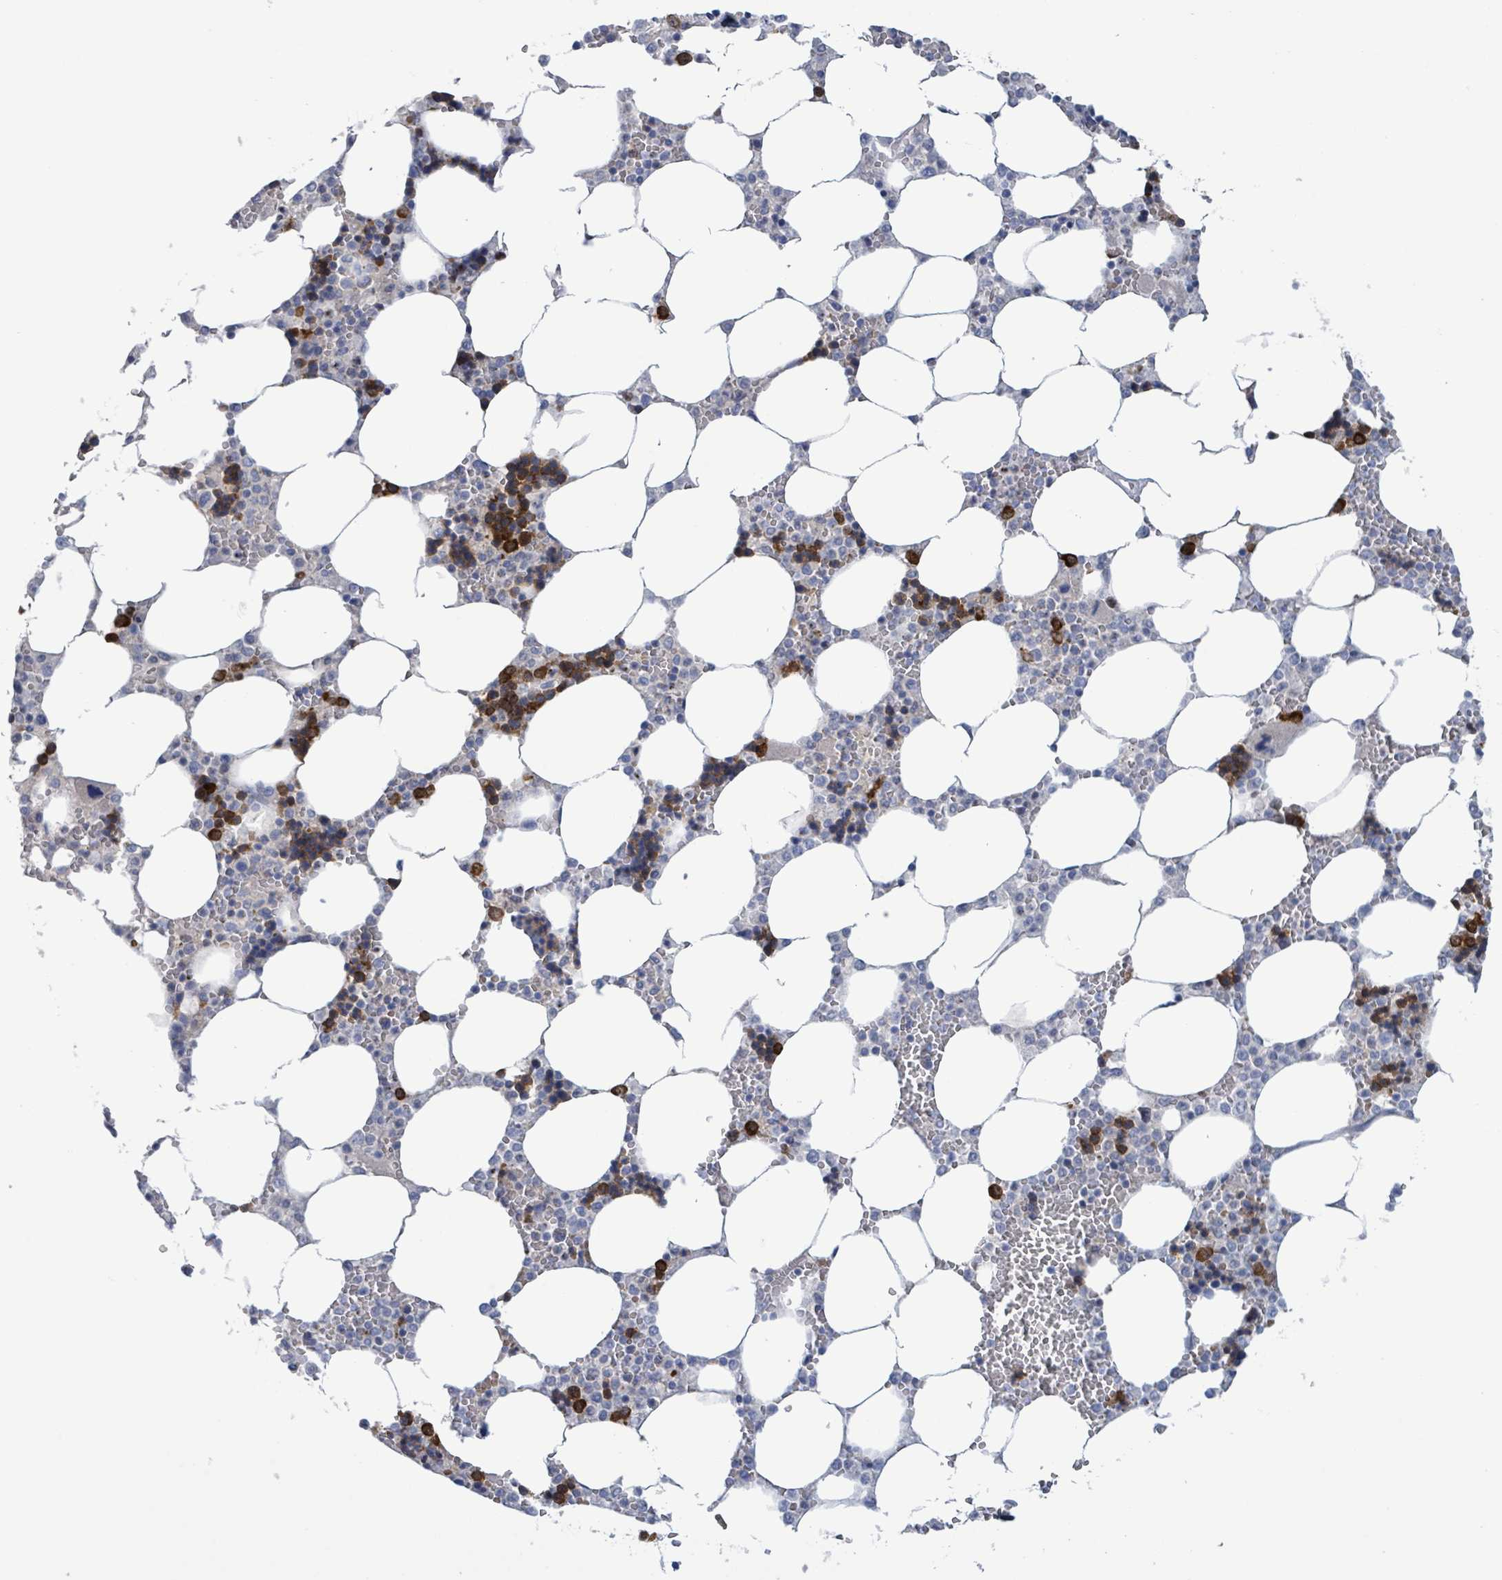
{"staining": {"intensity": "strong", "quantity": "25%-75%", "location": "cytoplasmic/membranous"}, "tissue": "bone marrow", "cell_type": "Hematopoietic cells", "image_type": "normal", "snomed": [{"axis": "morphology", "description": "Normal tissue, NOS"}, {"axis": "topography", "description": "Bone marrow"}], "caption": "A histopathology image of human bone marrow stained for a protein exhibits strong cytoplasmic/membranous brown staining in hematopoietic cells. The staining was performed using DAB to visualize the protein expression in brown, while the nuclei were stained in blue with hematoxylin (Magnification: 20x).", "gene": "PKLR", "patient": {"sex": "male", "age": 64}}